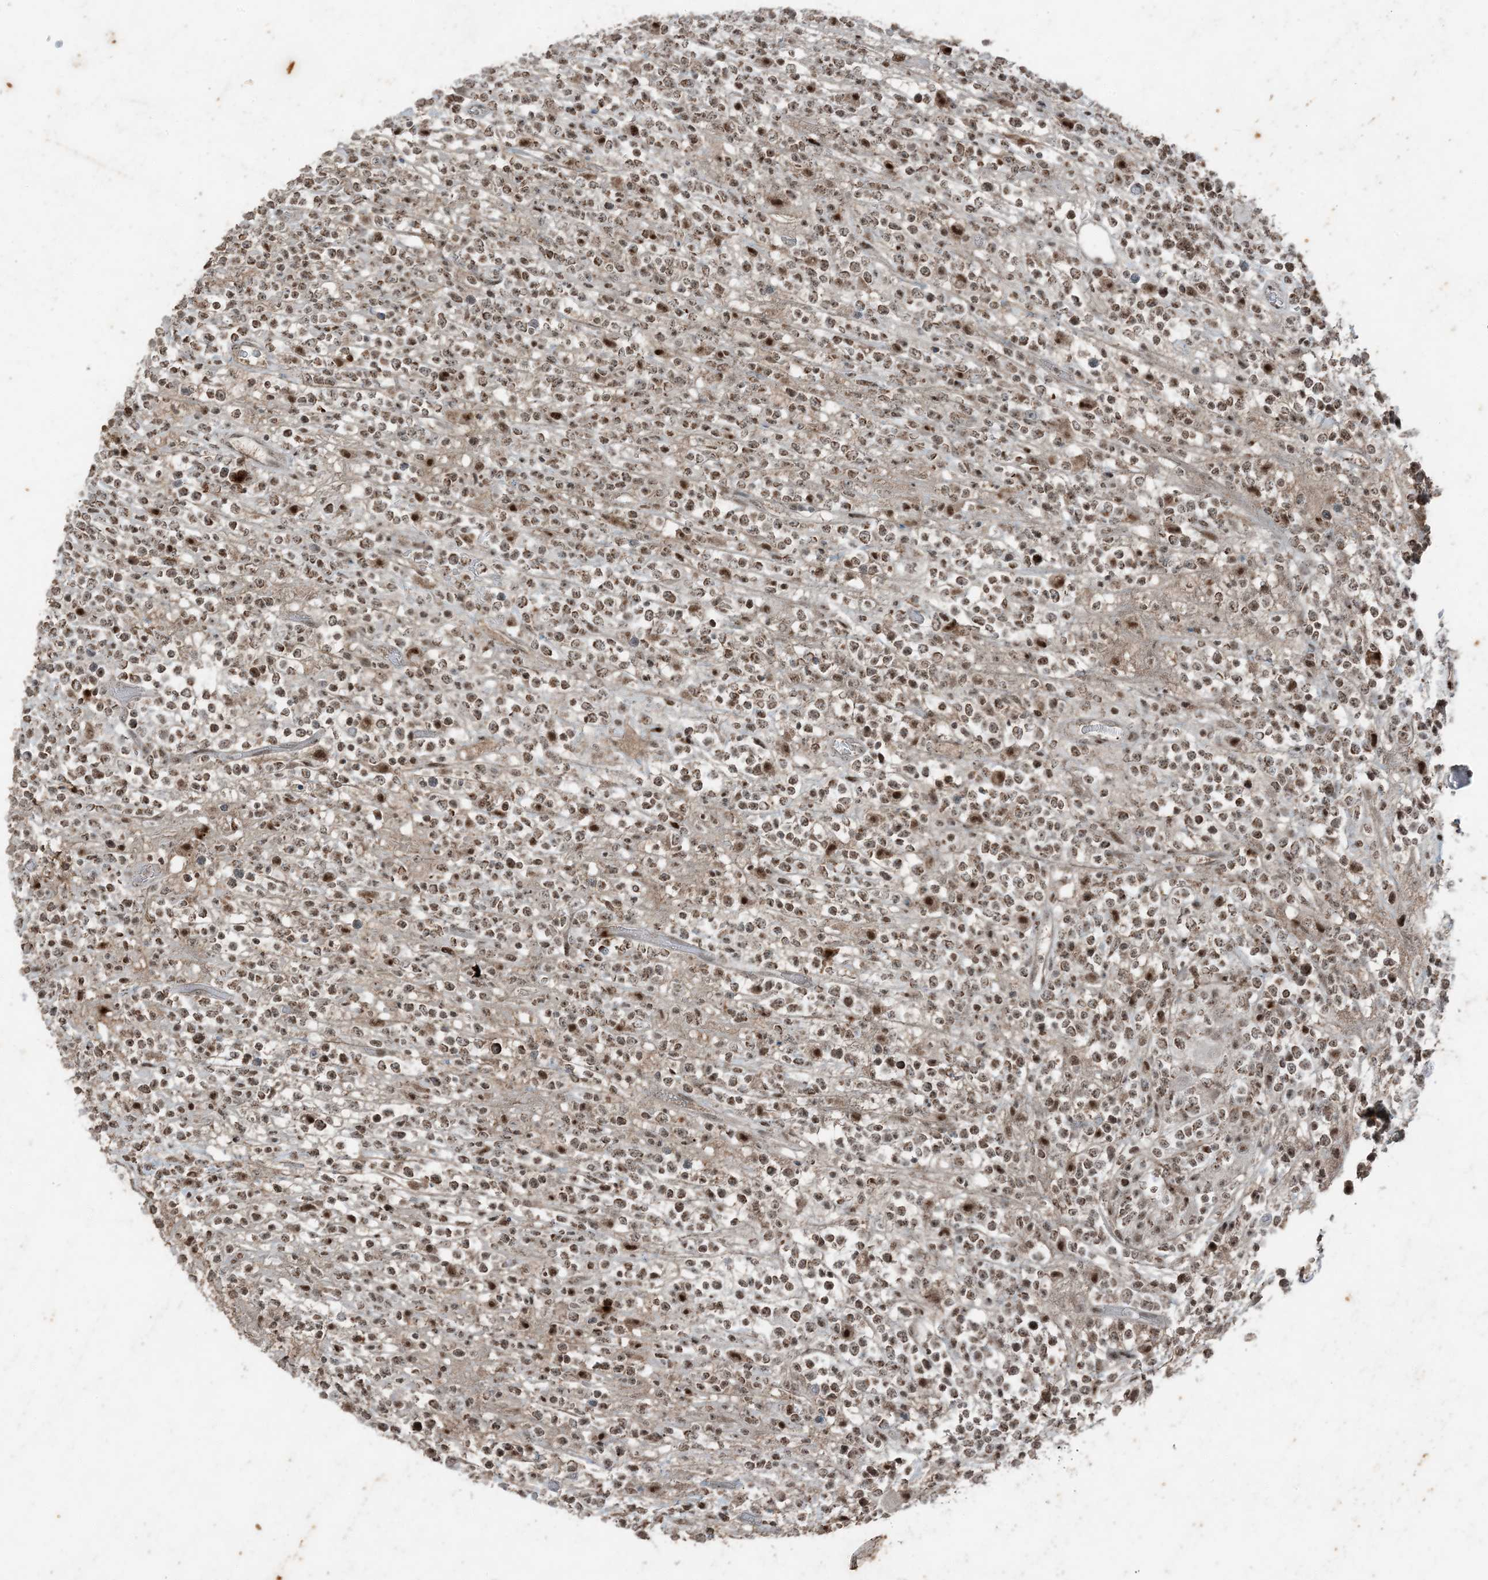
{"staining": {"intensity": "moderate", "quantity": ">75%", "location": "nuclear"}, "tissue": "lymphoma", "cell_type": "Tumor cells", "image_type": "cancer", "snomed": [{"axis": "morphology", "description": "Malignant lymphoma, non-Hodgkin's type, High grade"}, {"axis": "topography", "description": "Colon"}], "caption": "Protein expression analysis of human lymphoma reveals moderate nuclear staining in about >75% of tumor cells. Nuclei are stained in blue.", "gene": "TADA2B", "patient": {"sex": "female", "age": 53}}